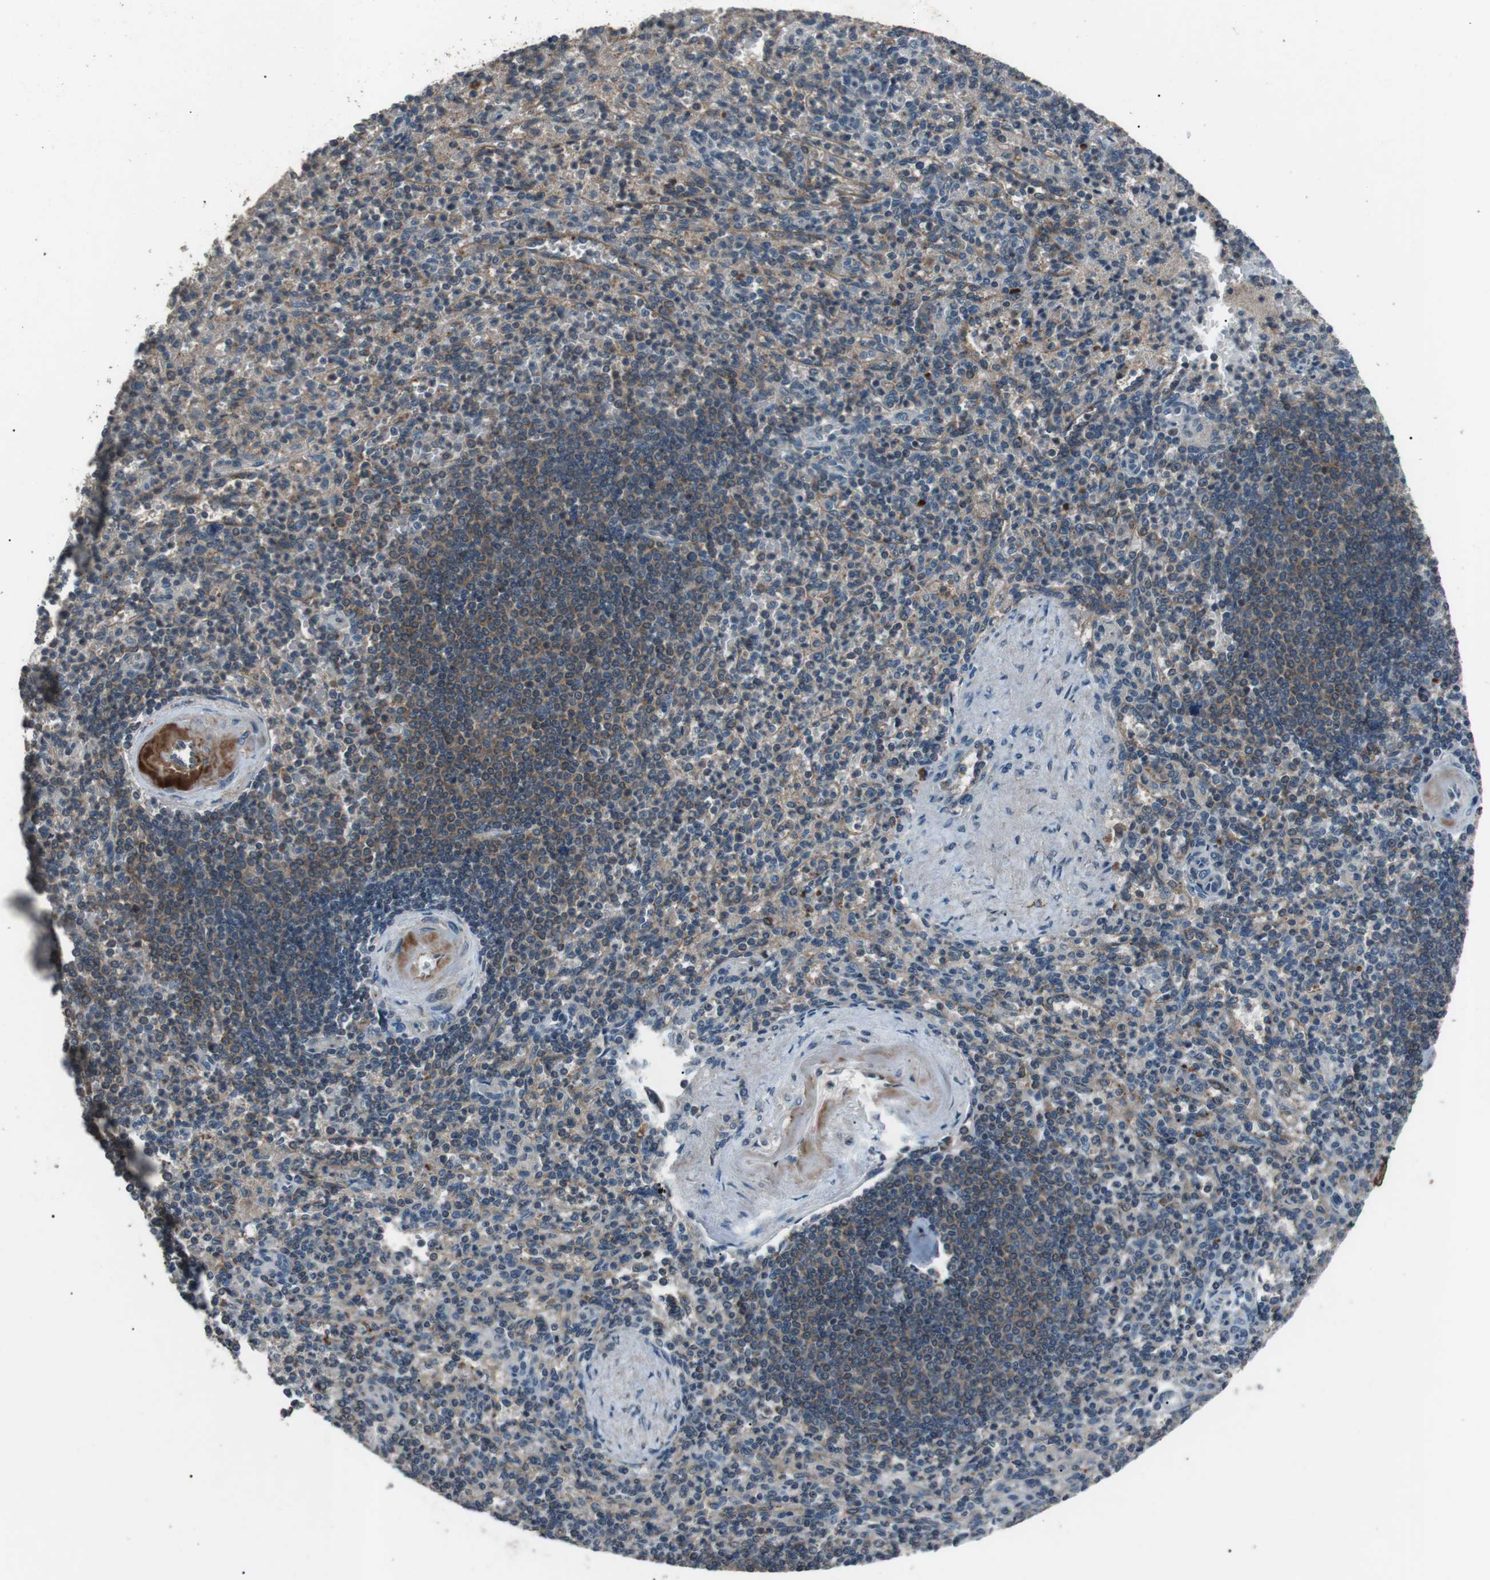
{"staining": {"intensity": "weak", "quantity": "25%-75%", "location": "cytoplasmic/membranous"}, "tissue": "spleen", "cell_type": "Cells in red pulp", "image_type": "normal", "snomed": [{"axis": "morphology", "description": "Normal tissue, NOS"}, {"axis": "topography", "description": "Spleen"}], "caption": "Protein staining of normal spleen exhibits weak cytoplasmic/membranous positivity in about 25%-75% of cells in red pulp. The staining was performed using DAB, with brown indicating positive protein expression. Nuclei are stained blue with hematoxylin.", "gene": "NEK7", "patient": {"sex": "female", "age": 74}}